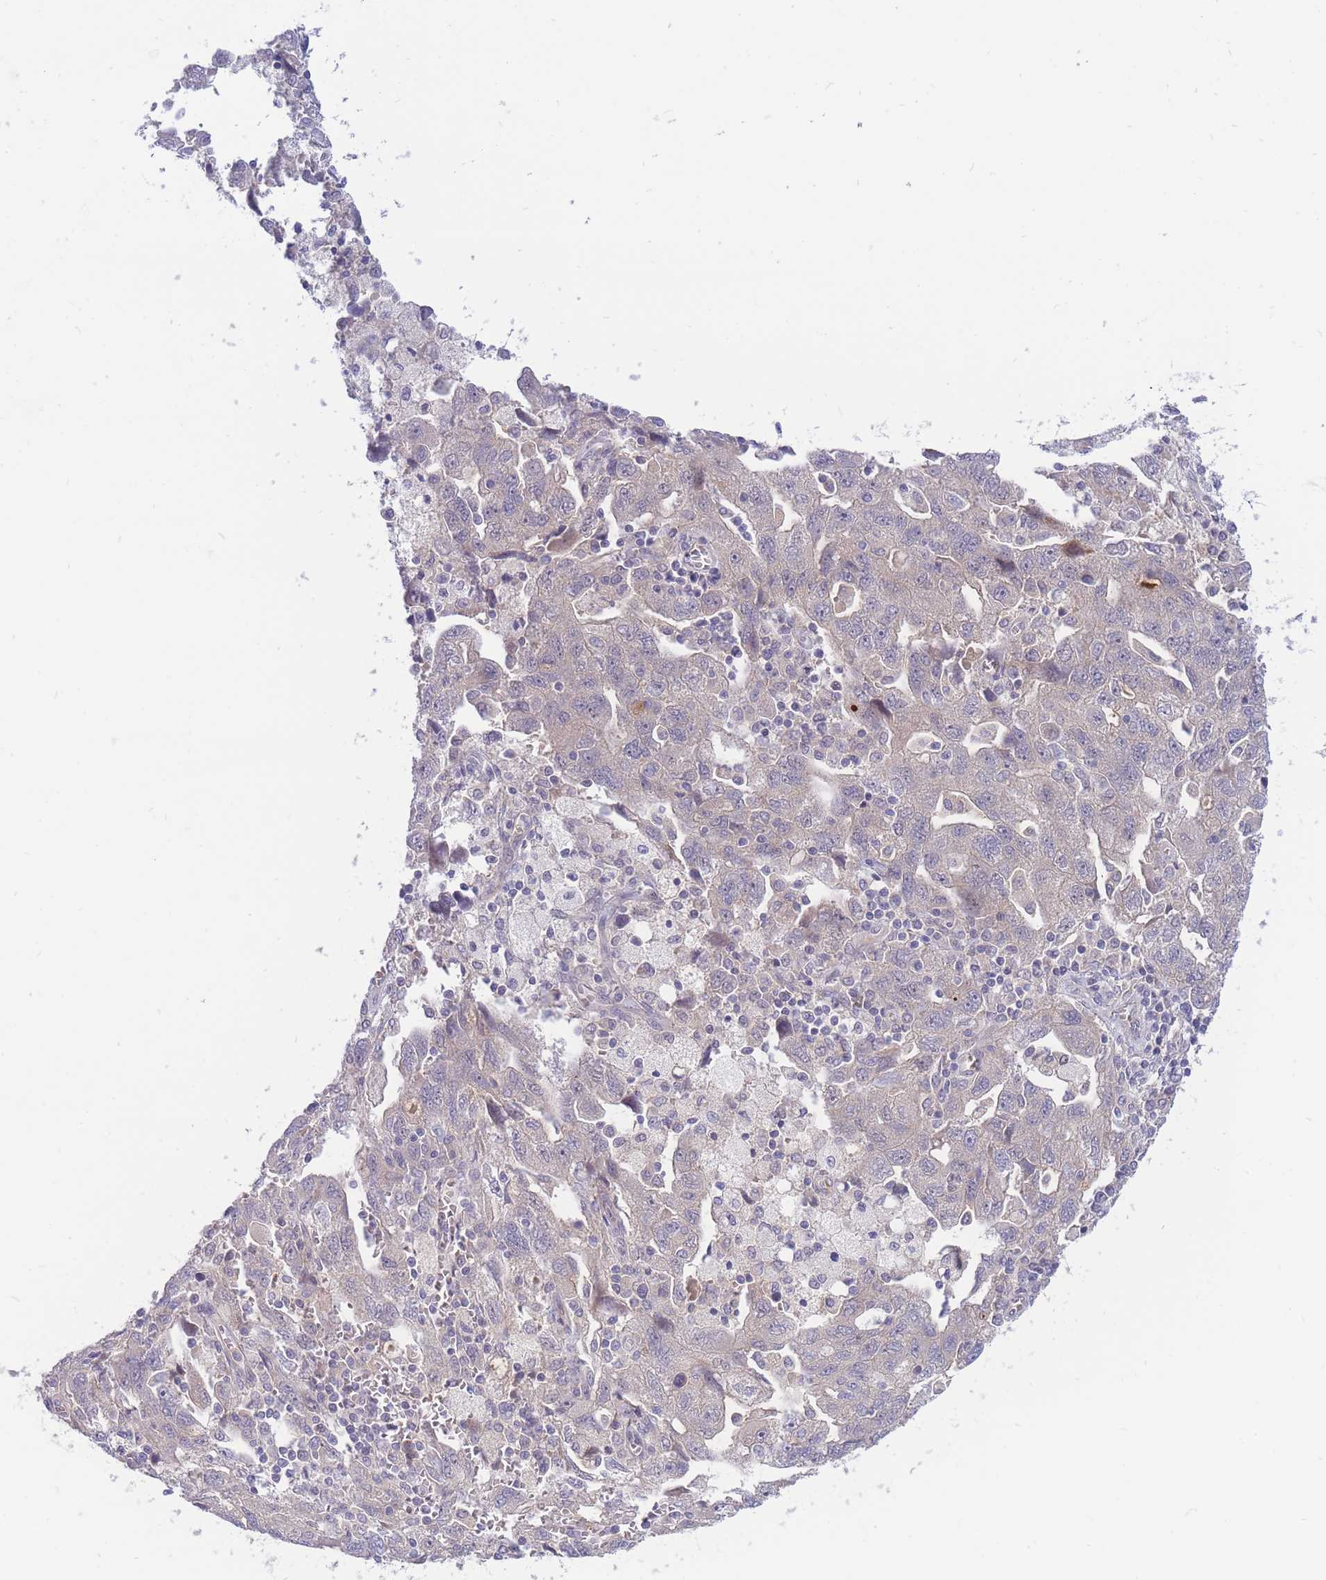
{"staining": {"intensity": "negative", "quantity": "none", "location": "none"}, "tissue": "ovarian cancer", "cell_type": "Tumor cells", "image_type": "cancer", "snomed": [{"axis": "morphology", "description": "Carcinoma, NOS"}, {"axis": "morphology", "description": "Cystadenocarcinoma, serous, NOS"}, {"axis": "topography", "description": "Ovary"}], "caption": "High power microscopy micrograph of an IHC image of ovarian cancer (carcinoma), revealing no significant positivity in tumor cells.", "gene": "APOL4", "patient": {"sex": "female", "age": 69}}